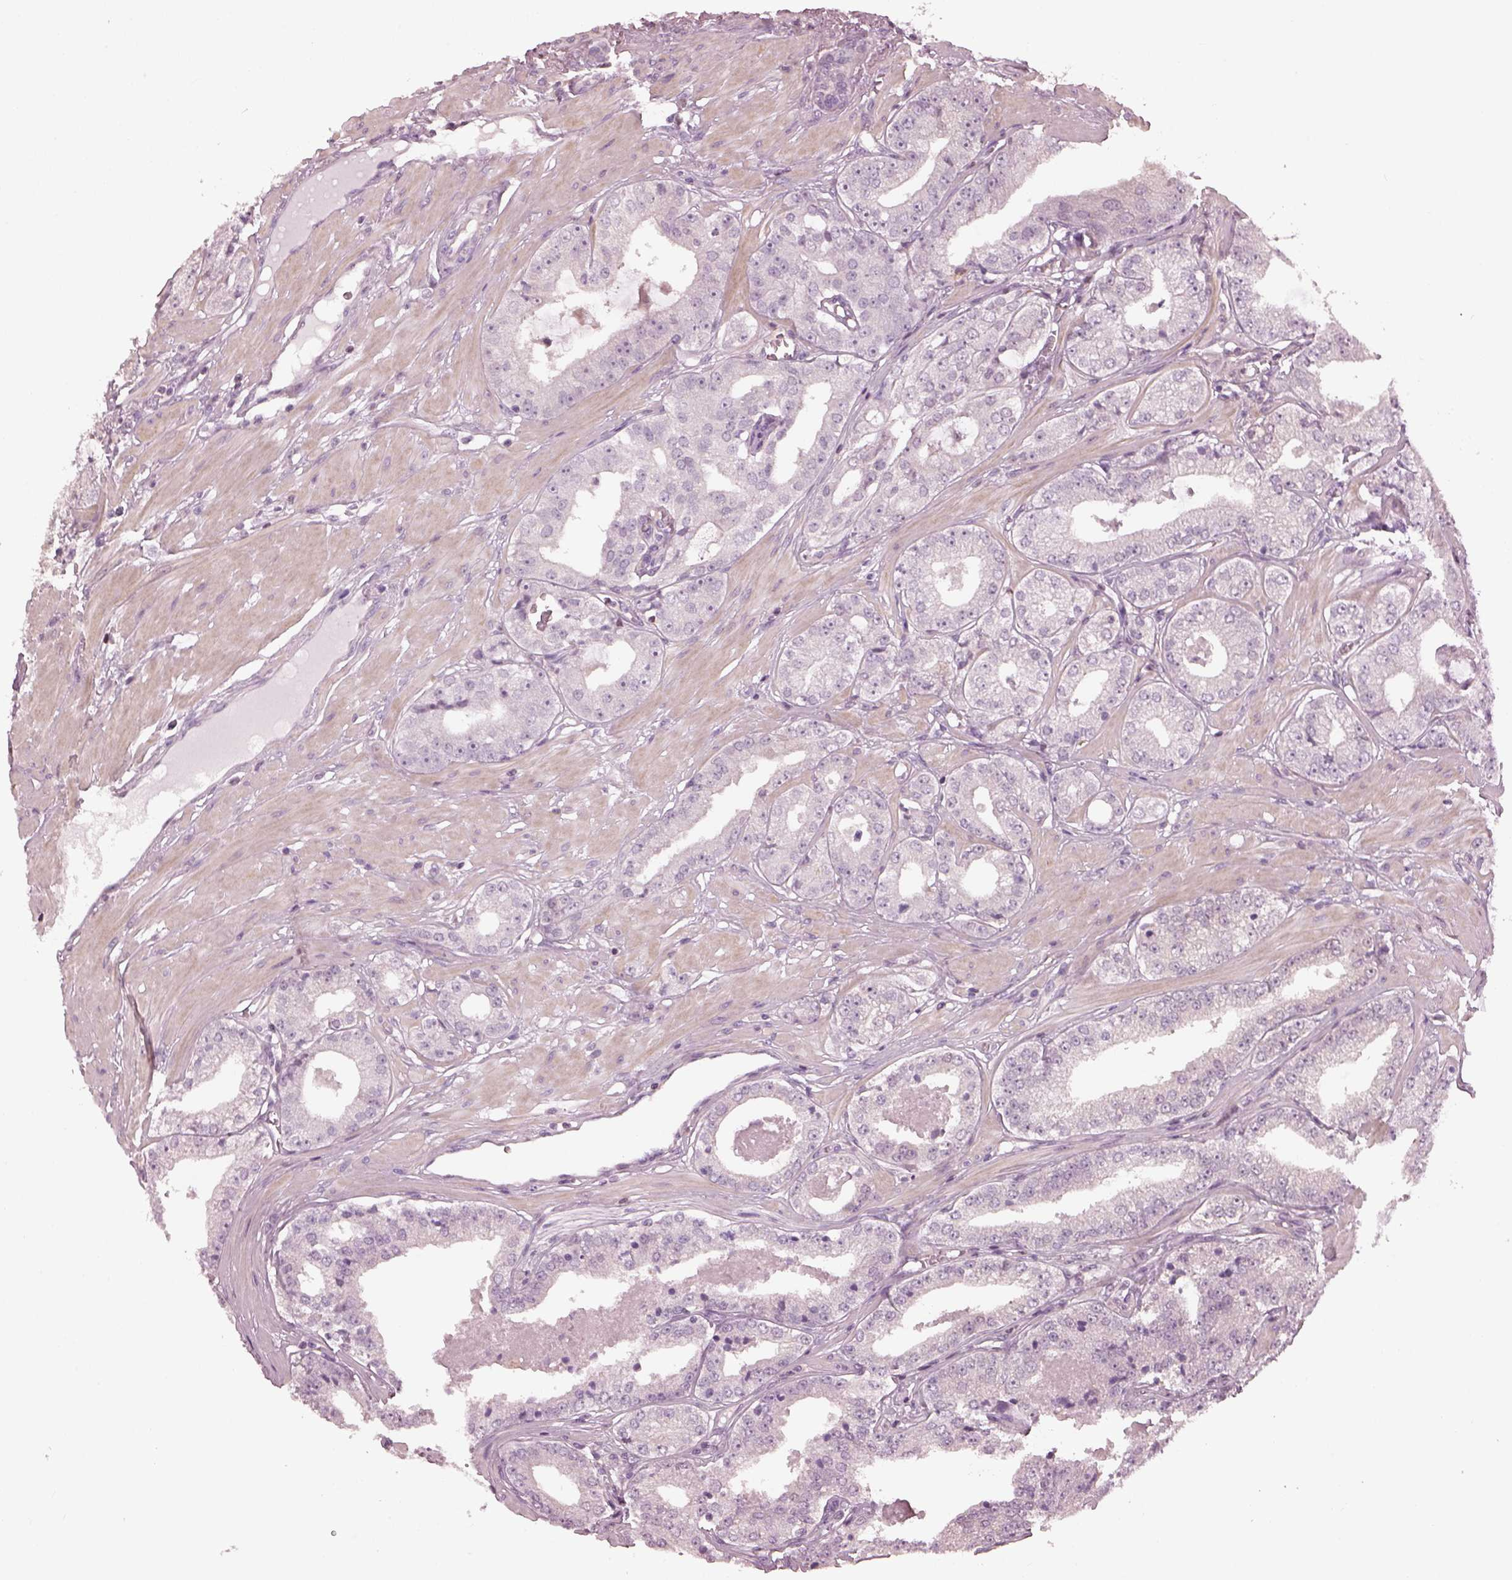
{"staining": {"intensity": "negative", "quantity": "none", "location": "none"}, "tissue": "prostate cancer", "cell_type": "Tumor cells", "image_type": "cancer", "snomed": [{"axis": "morphology", "description": "Adenocarcinoma, Low grade"}, {"axis": "topography", "description": "Prostate"}], "caption": "This is an IHC micrograph of human low-grade adenocarcinoma (prostate). There is no staining in tumor cells.", "gene": "BFSP1", "patient": {"sex": "male", "age": 60}}